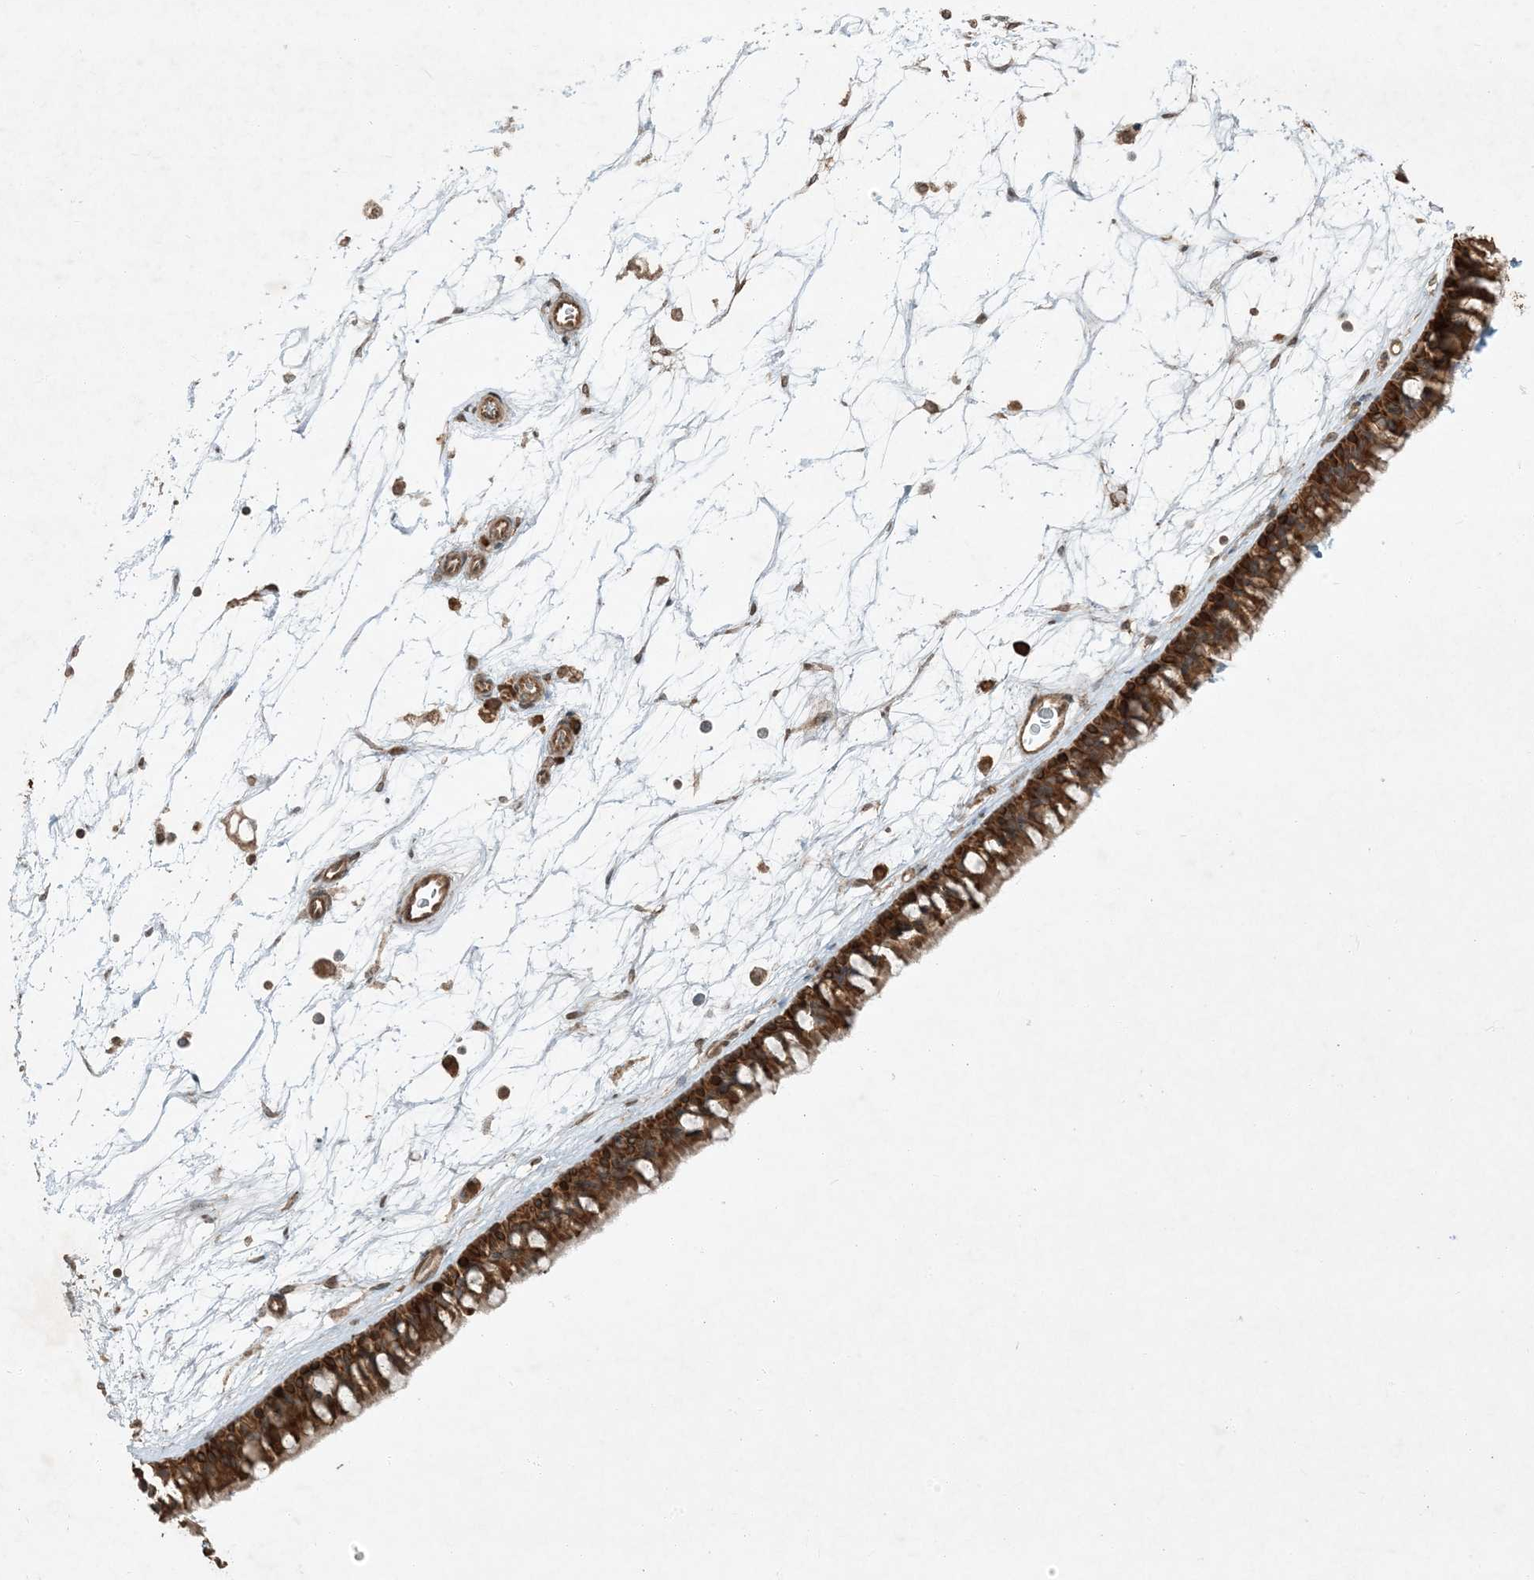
{"staining": {"intensity": "strong", "quantity": ">75%", "location": "cytoplasmic/membranous"}, "tissue": "nasopharynx", "cell_type": "Respiratory epithelial cells", "image_type": "normal", "snomed": [{"axis": "morphology", "description": "Normal tissue, NOS"}, {"axis": "topography", "description": "Nasopharynx"}], "caption": "IHC staining of normal nasopharynx, which exhibits high levels of strong cytoplasmic/membranous expression in approximately >75% of respiratory epithelial cells indicating strong cytoplasmic/membranous protein expression. The staining was performed using DAB (3,3'-diaminobenzidine) (brown) for protein detection and nuclei were counterstained in hematoxylin (blue).", "gene": "COMMD8", "patient": {"sex": "male", "age": 64}}